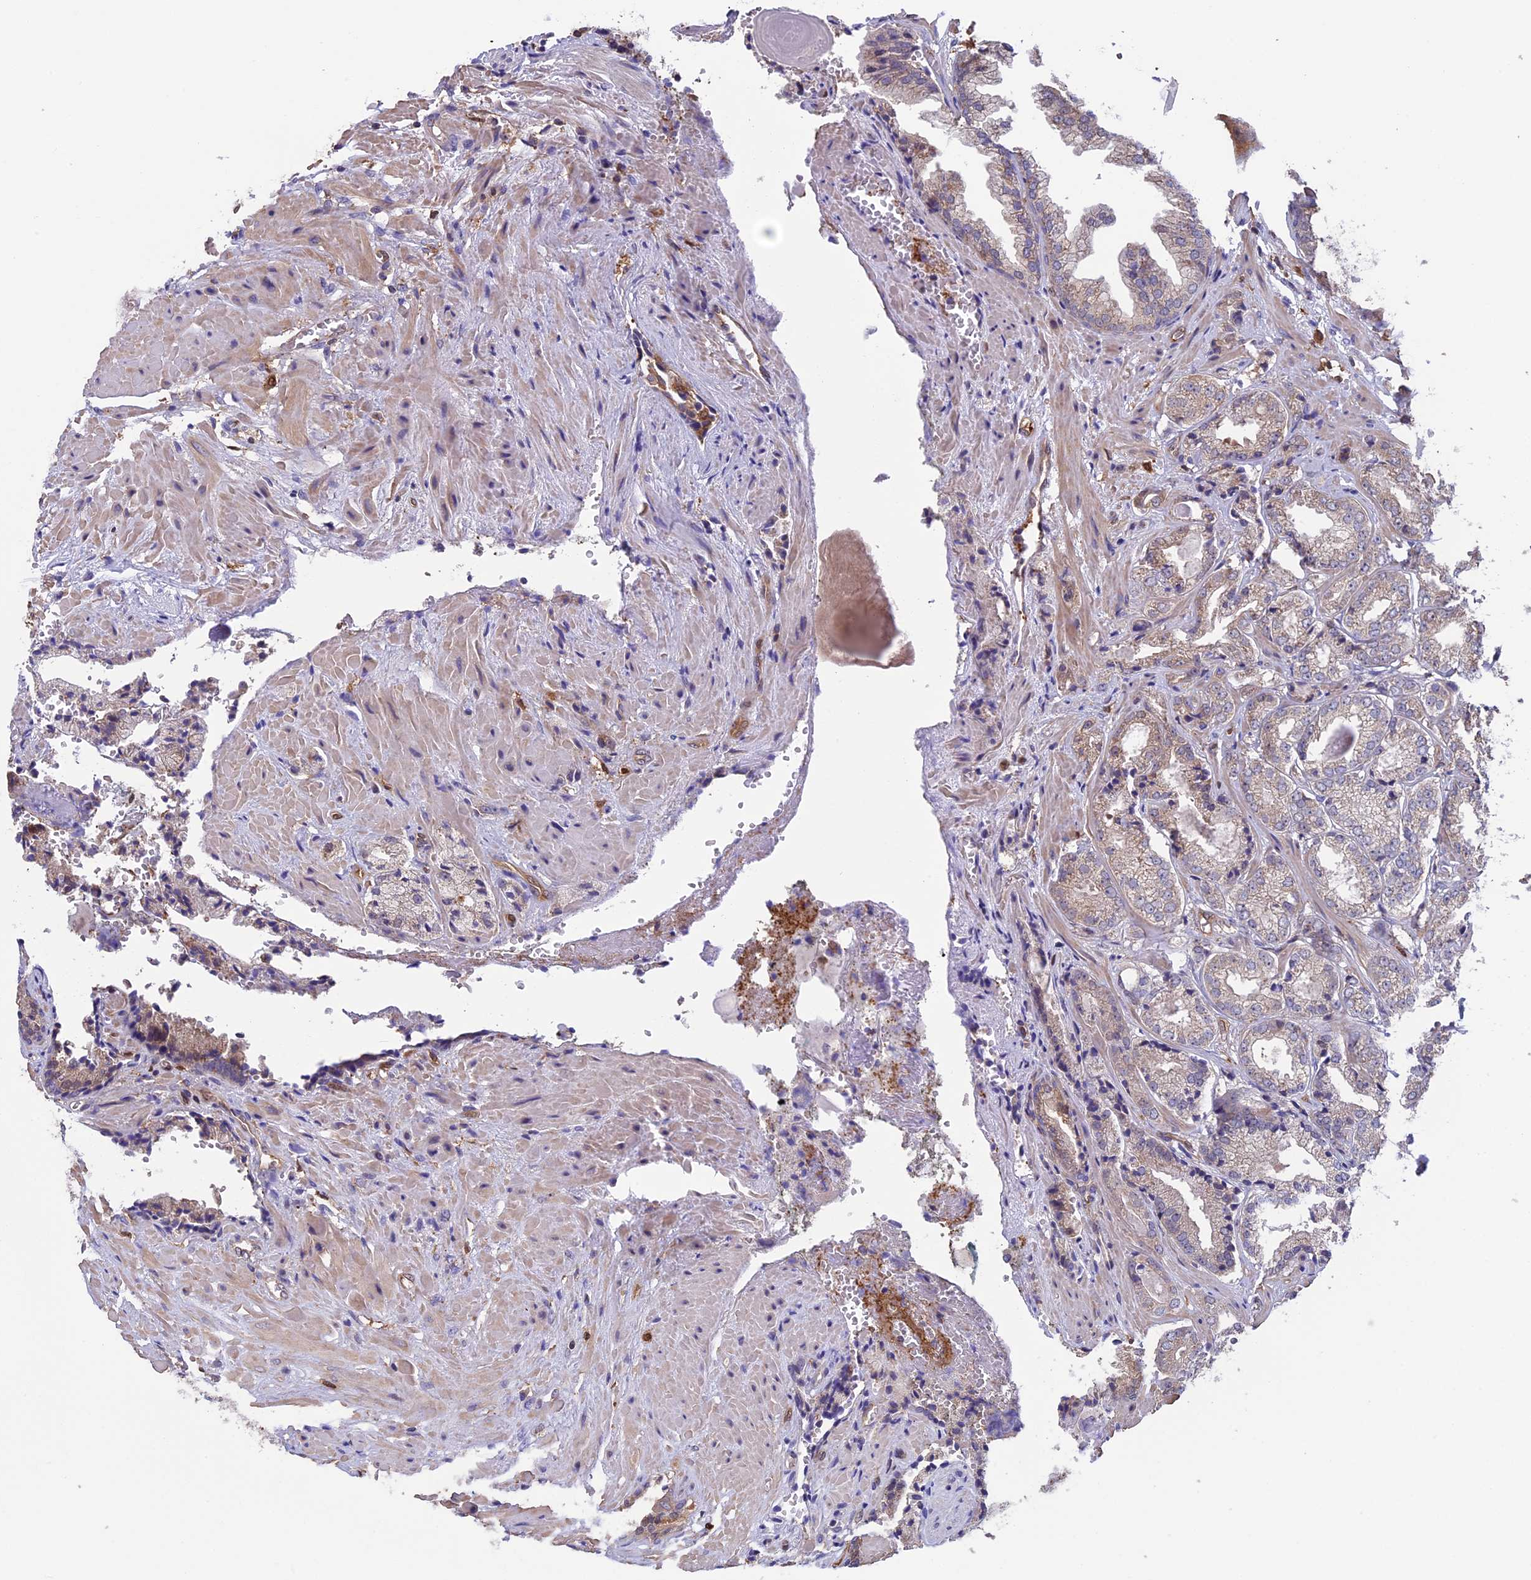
{"staining": {"intensity": "weak", "quantity": "25%-75%", "location": "cytoplasmic/membranous"}, "tissue": "prostate cancer", "cell_type": "Tumor cells", "image_type": "cancer", "snomed": [{"axis": "morphology", "description": "Adenocarcinoma, High grade"}, {"axis": "topography", "description": "Prostate"}], "caption": "High-grade adenocarcinoma (prostate) stained with a protein marker demonstrates weak staining in tumor cells.", "gene": "ARHGAP18", "patient": {"sex": "male", "age": 71}}